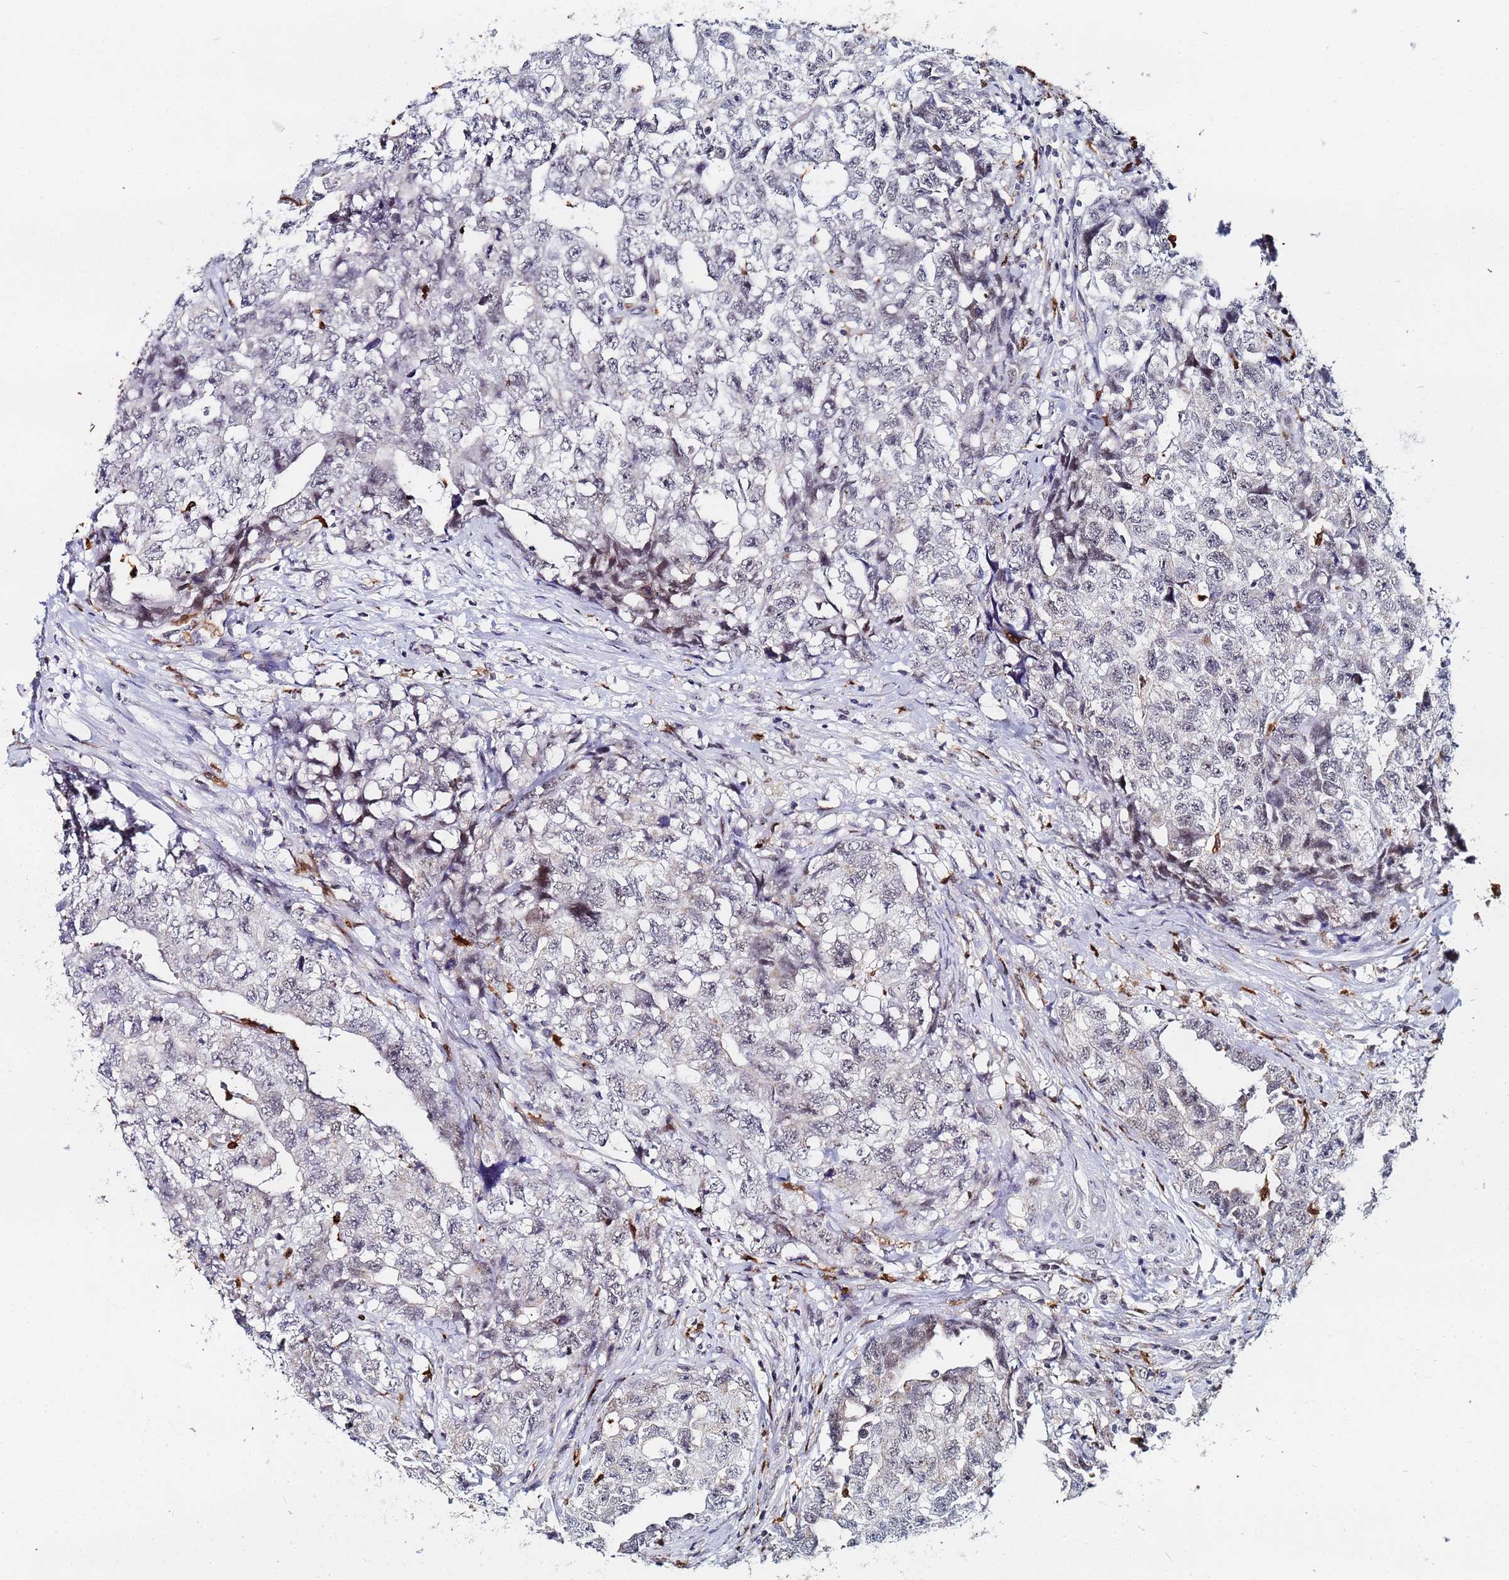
{"staining": {"intensity": "weak", "quantity": "<25%", "location": "nuclear"}, "tissue": "testis cancer", "cell_type": "Tumor cells", "image_type": "cancer", "snomed": [{"axis": "morphology", "description": "Carcinoma, Embryonal, NOS"}, {"axis": "topography", "description": "Testis"}], "caption": "This is an immunohistochemistry (IHC) image of human embryonal carcinoma (testis). There is no positivity in tumor cells.", "gene": "MTCL1", "patient": {"sex": "male", "age": 31}}